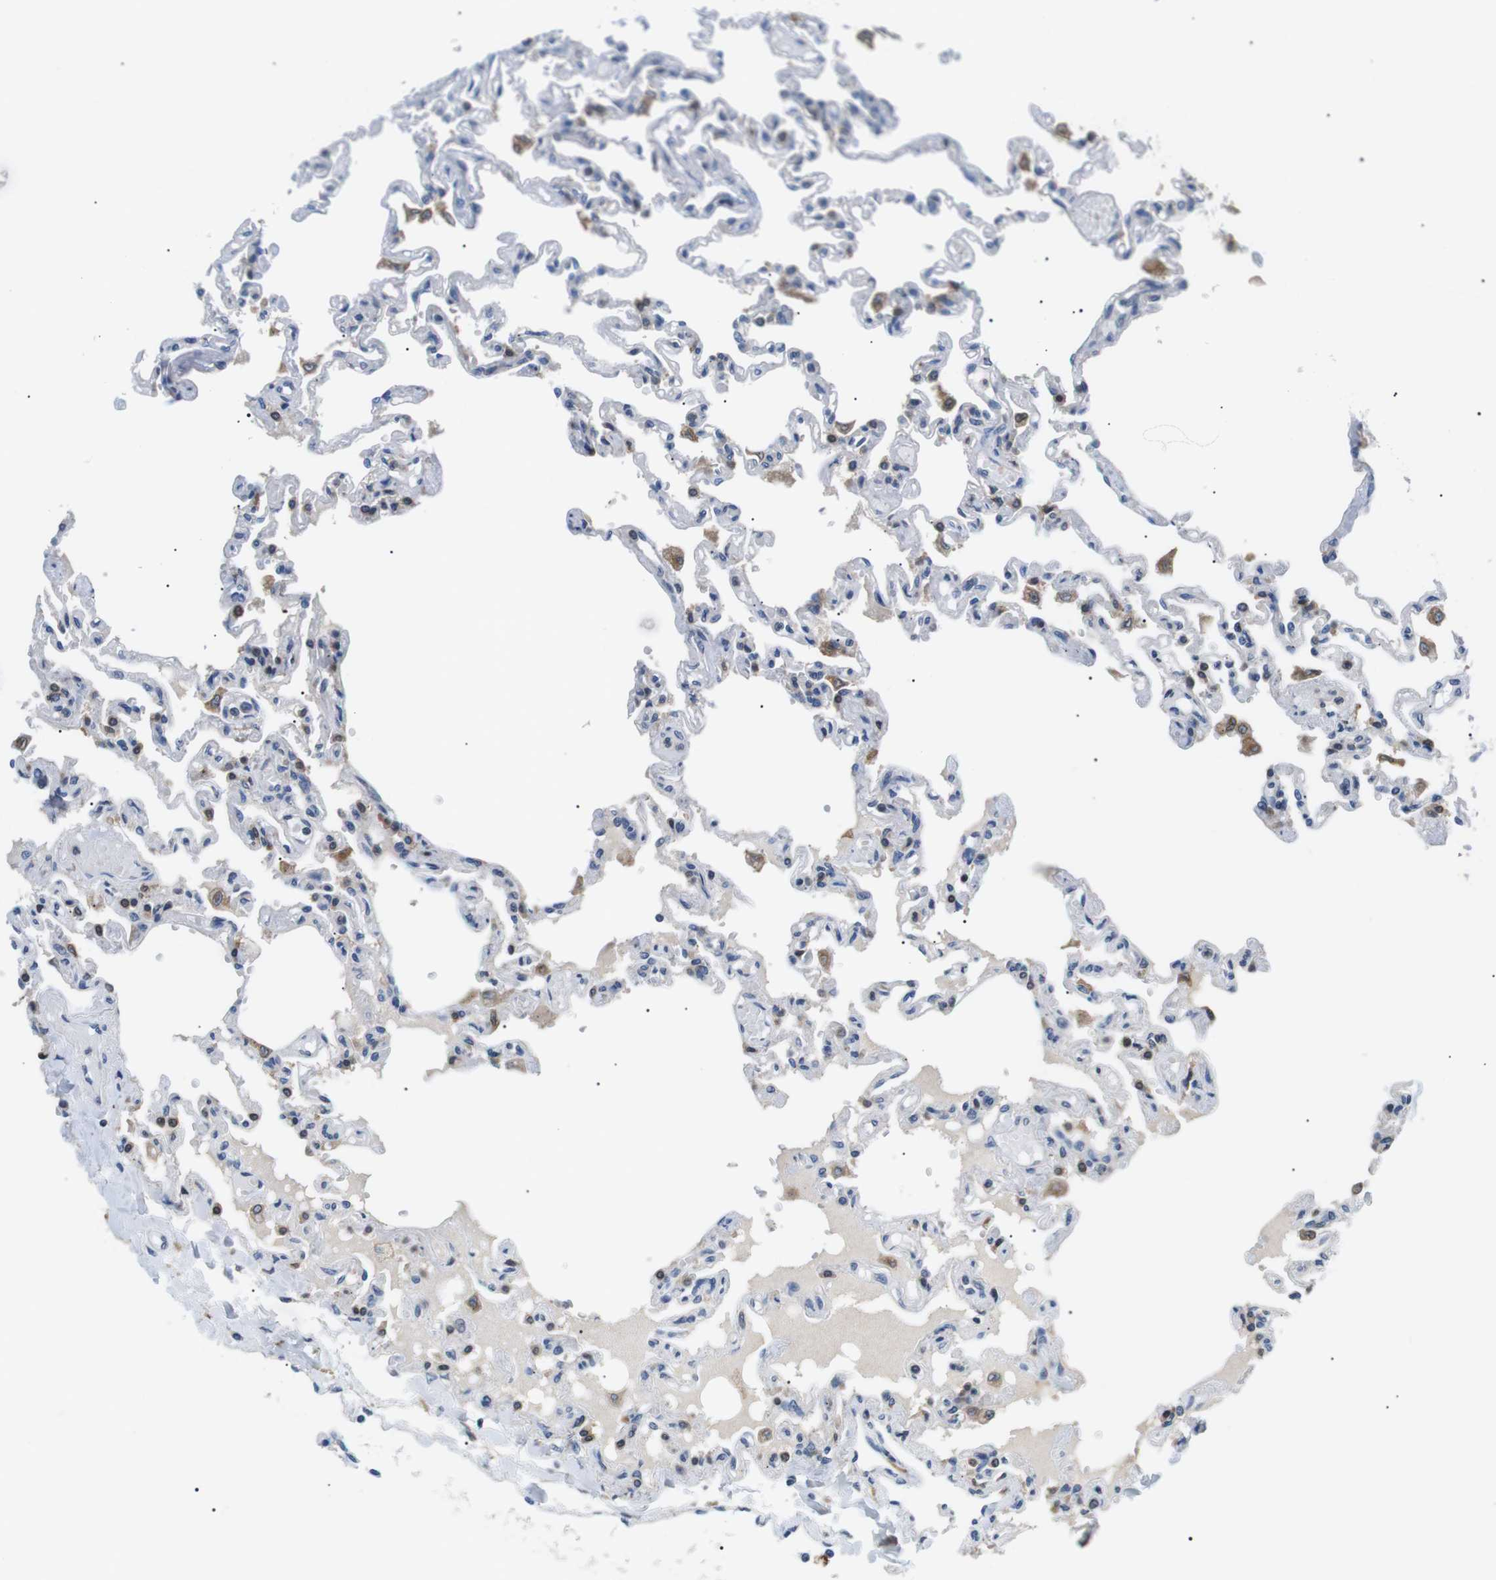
{"staining": {"intensity": "weak", "quantity": "25%-75%", "location": "cytoplasmic/membranous"}, "tissue": "lung", "cell_type": "Alveolar cells", "image_type": "normal", "snomed": [{"axis": "morphology", "description": "Normal tissue, NOS"}, {"axis": "topography", "description": "Lung"}], "caption": "The photomicrograph displays a brown stain indicating the presence of a protein in the cytoplasmic/membranous of alveolar cells in lung. (DAB IHC with brightfield microscopy, high magnification).", "gene": "RAB9A", "patient": {"sex": "male", "age": 21}}